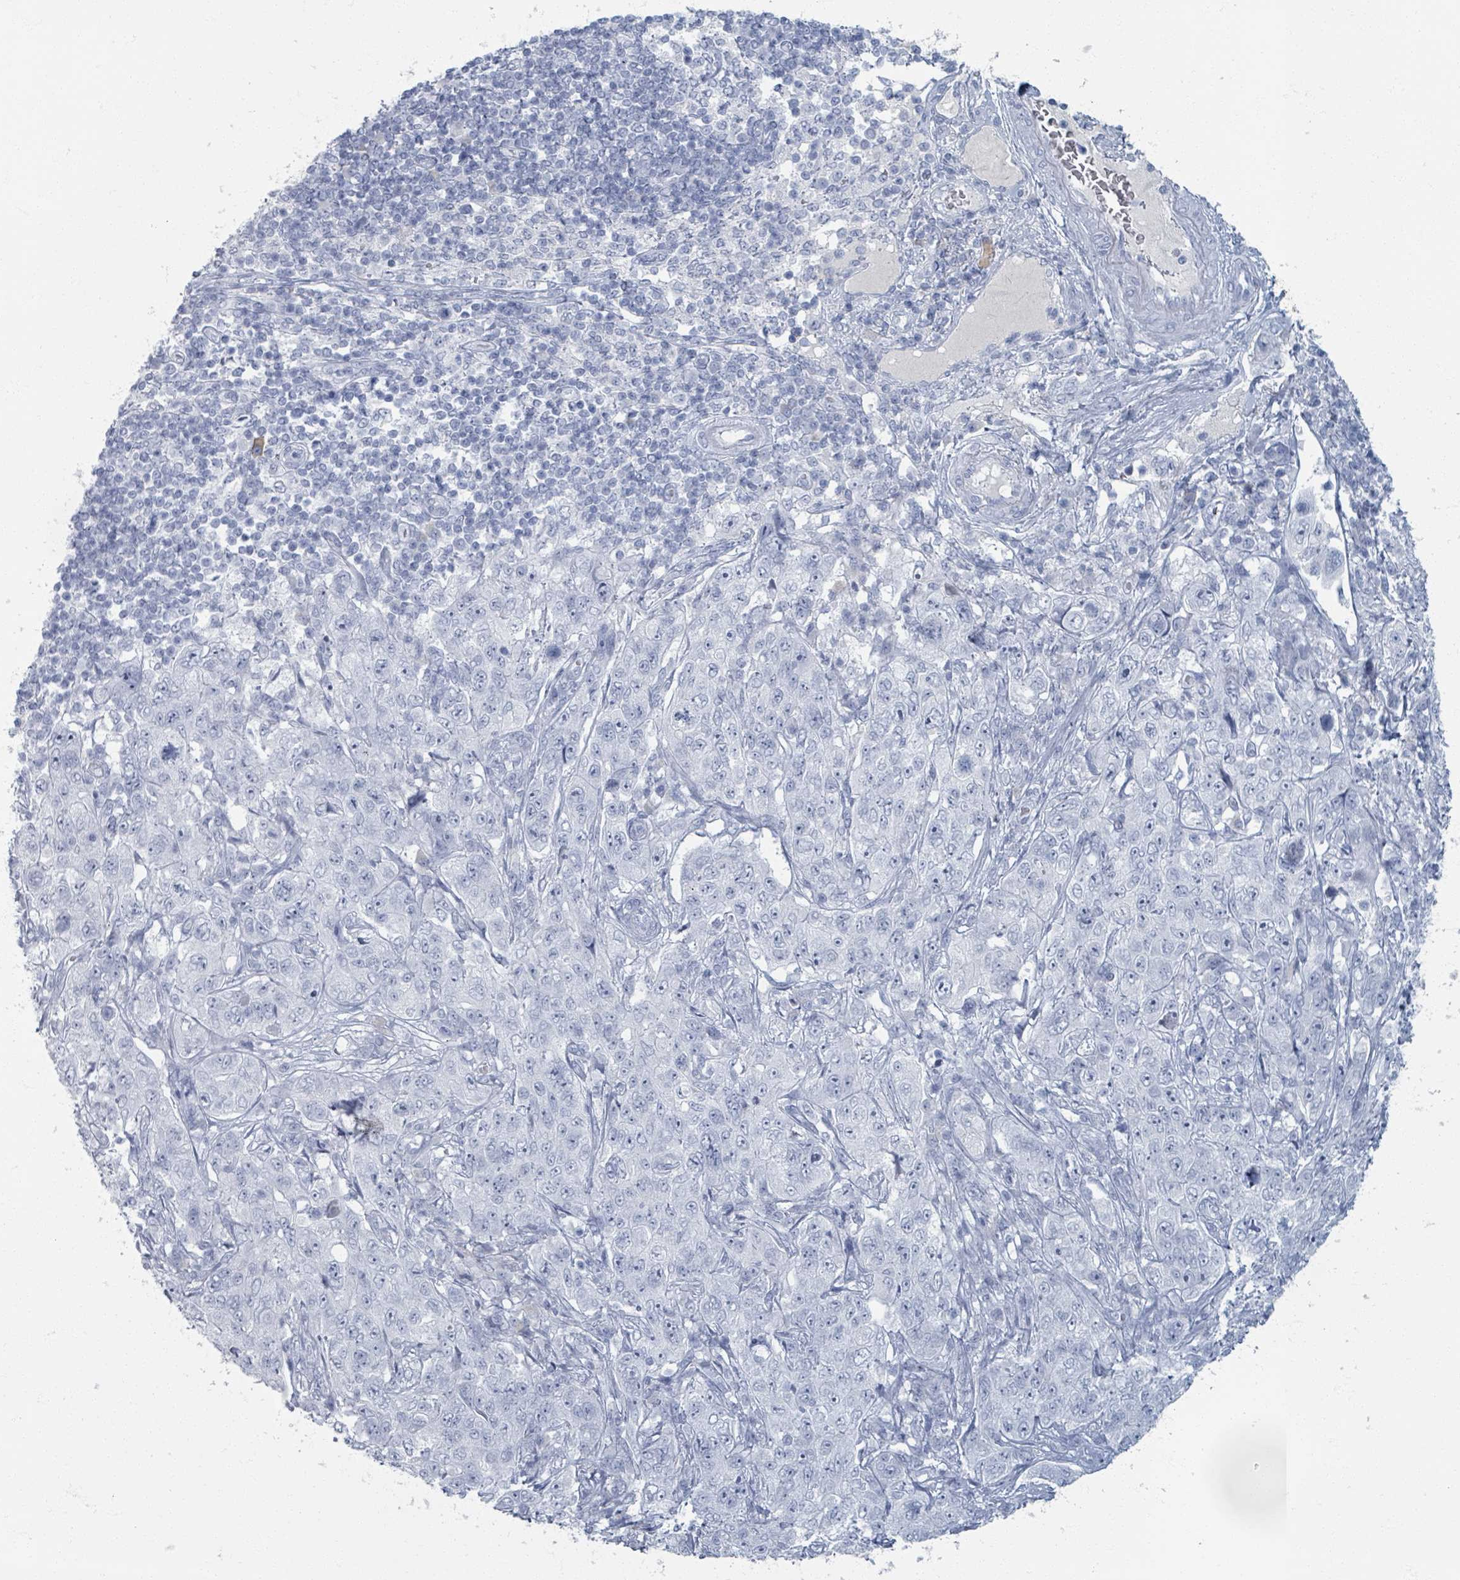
{"staining": {"intensity": "negative", "quantity": "none", "location": "none"}, "tissue": "pancreatic cancer", "cell_type": "Tumor cells", "image_type": "cancer", "snomed": [{"axis": "morphology", "description": "Adenocarcinoma, NOS"}, {"axis": "topography", "description": "Pancreas"}], "caption": "Immunohistochemical staining of human pancreatic cancer shows no significant positivity in tumor cells.", "gene": "TAS2R1", "patient": {"sex": "male", "age": 68}}